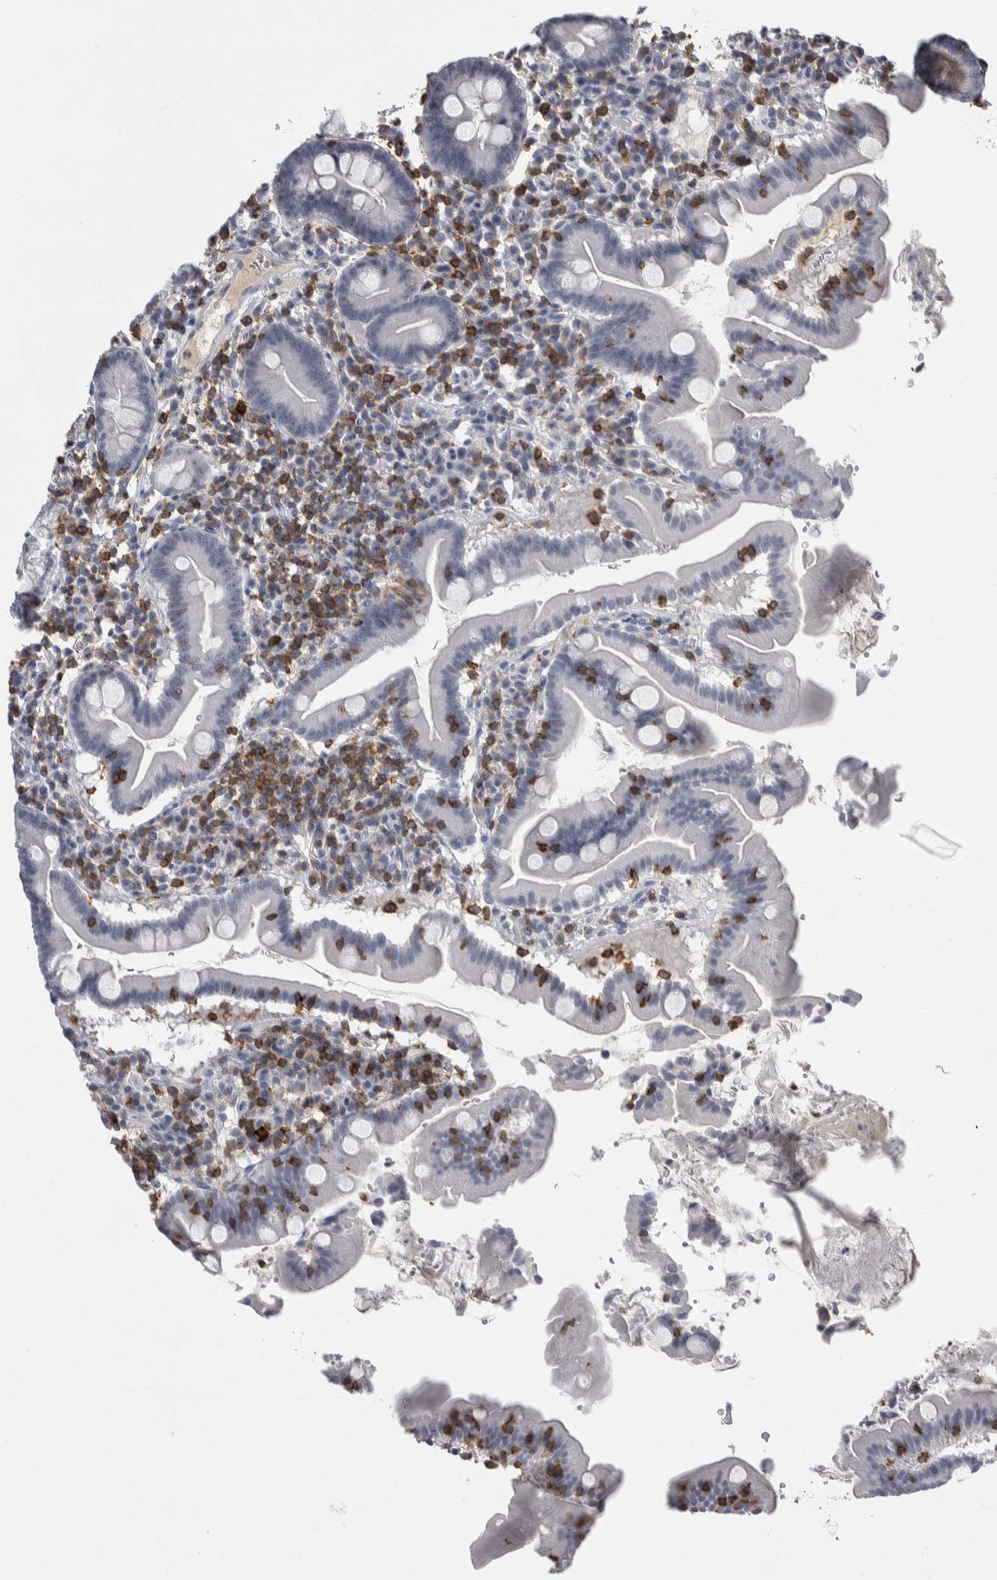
{"staining": {"intensity": "negative", "quantity": "none", "location": "none"}, "tissue": "duodenum", "cell_type": "Glandular cells", "image_type": "normal", "snomed": [{"axis": "morphology", "description": "Normal tissue, NOS"}, {"axis": "topography", "description": "Duodenum"}], "caption": "Photomicrograph shows no significant protein positivity in glandular cells of normal duodenum. The staining is performed using DAB brown chromogen with nuclei counter-stained in using hematoxylin.", "gene": "CEP295NL", "patient": {"sex": "male", "age": 50}}